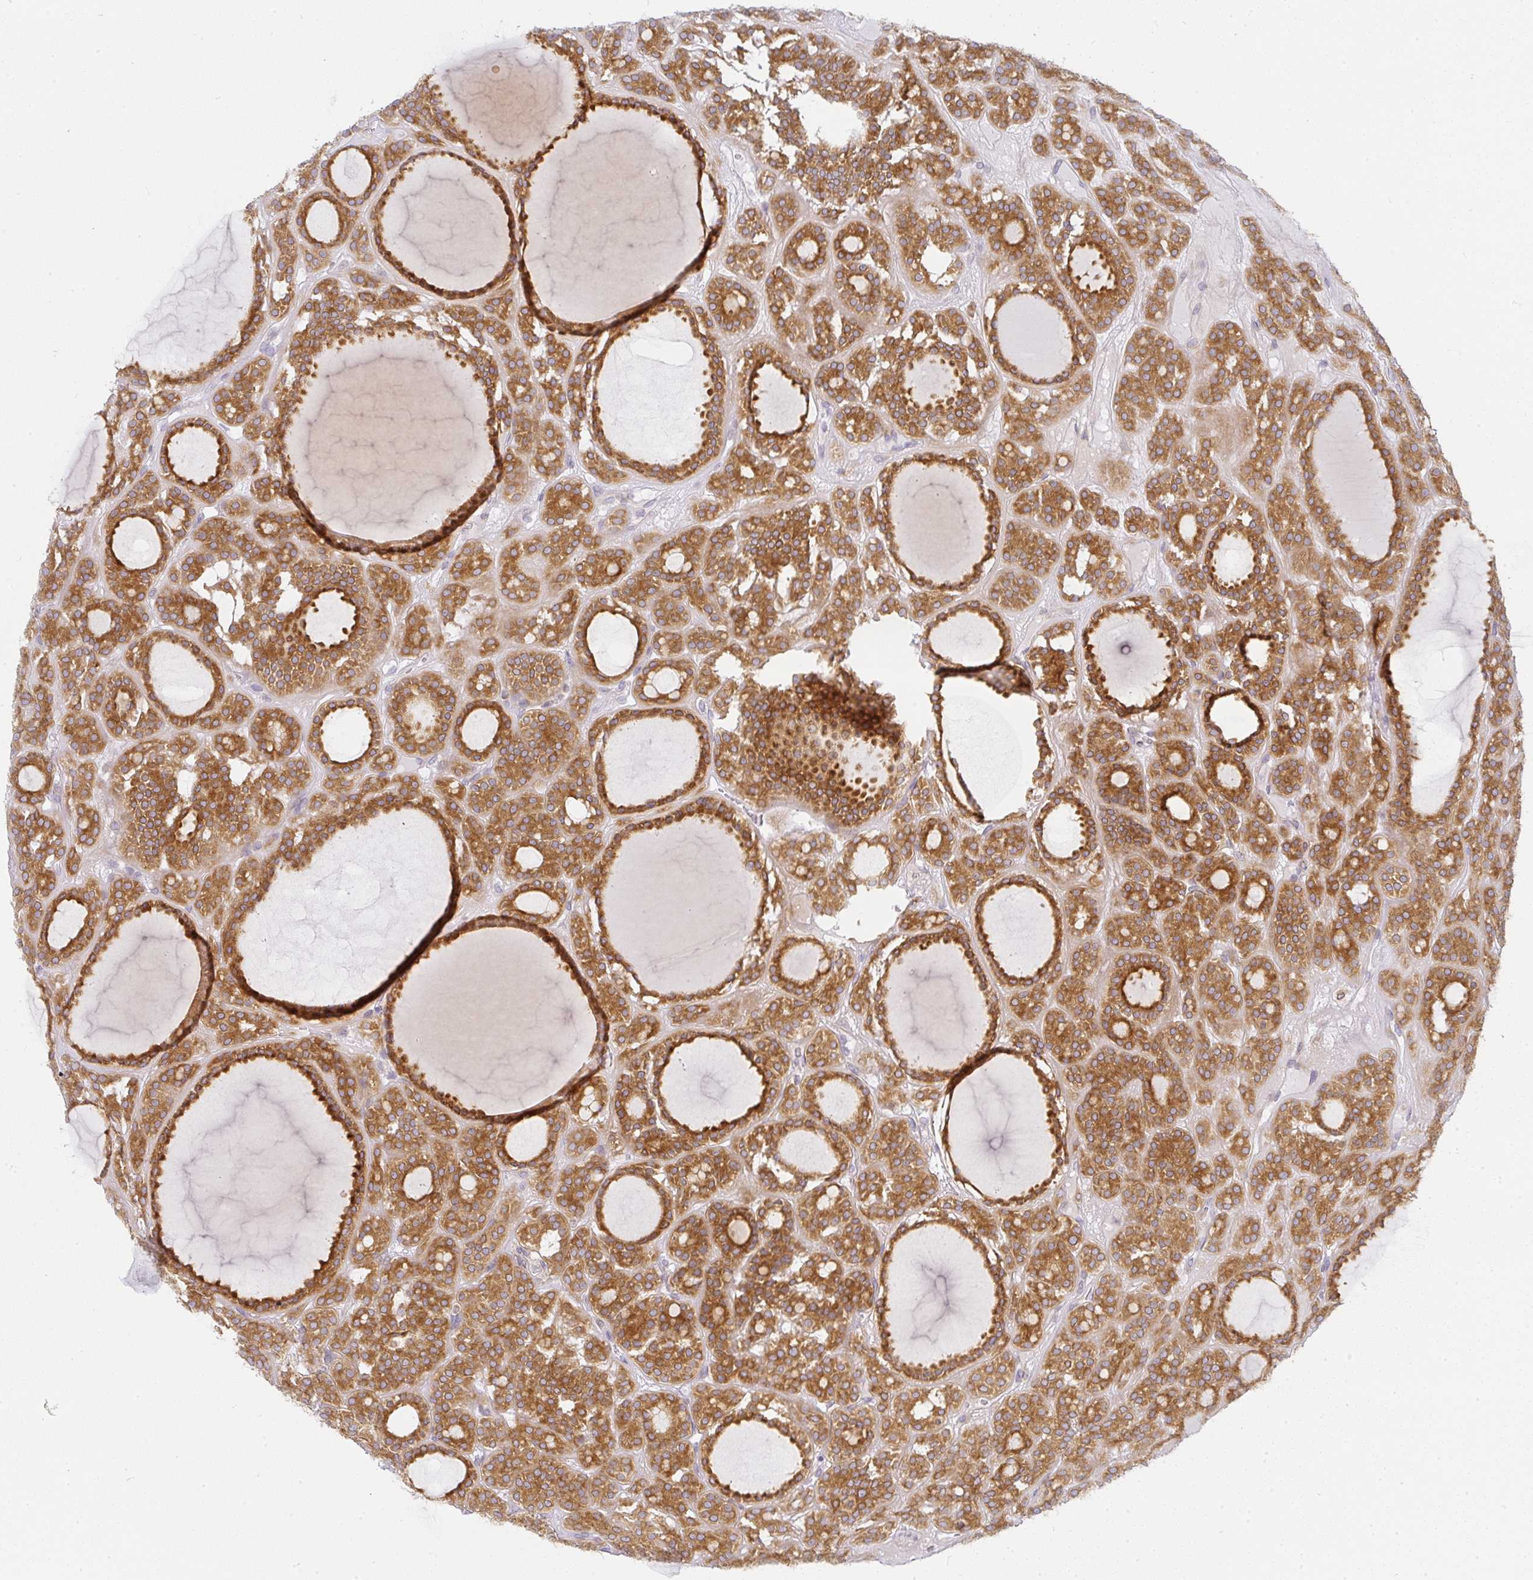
{"staining": {"intensity": "strong", "quantity": ">75%", "location": "cytoplasmic/membranous"}, "tissue": "thyroid cancer", "cell_type": "Tumor cells", "image_type": "cancer", "snomed": [{"axis": "morphology", "description": "Follicular adenoma carcinoma, NOS"}, {"axis": "topography", "description": "Thyroid gland"}], "caption": "Thyroid follicular adenoma carcinoma tissue exhibits strong cytoplasmic/membranous staining in approximately >75% of tumor cells (DAB (3,3'-diaminobenzidine) IHC, brown staining for protein, blue staining for nuclei).", "gene": "DERL2", "patient": {"sex": "female", "age": 63}}